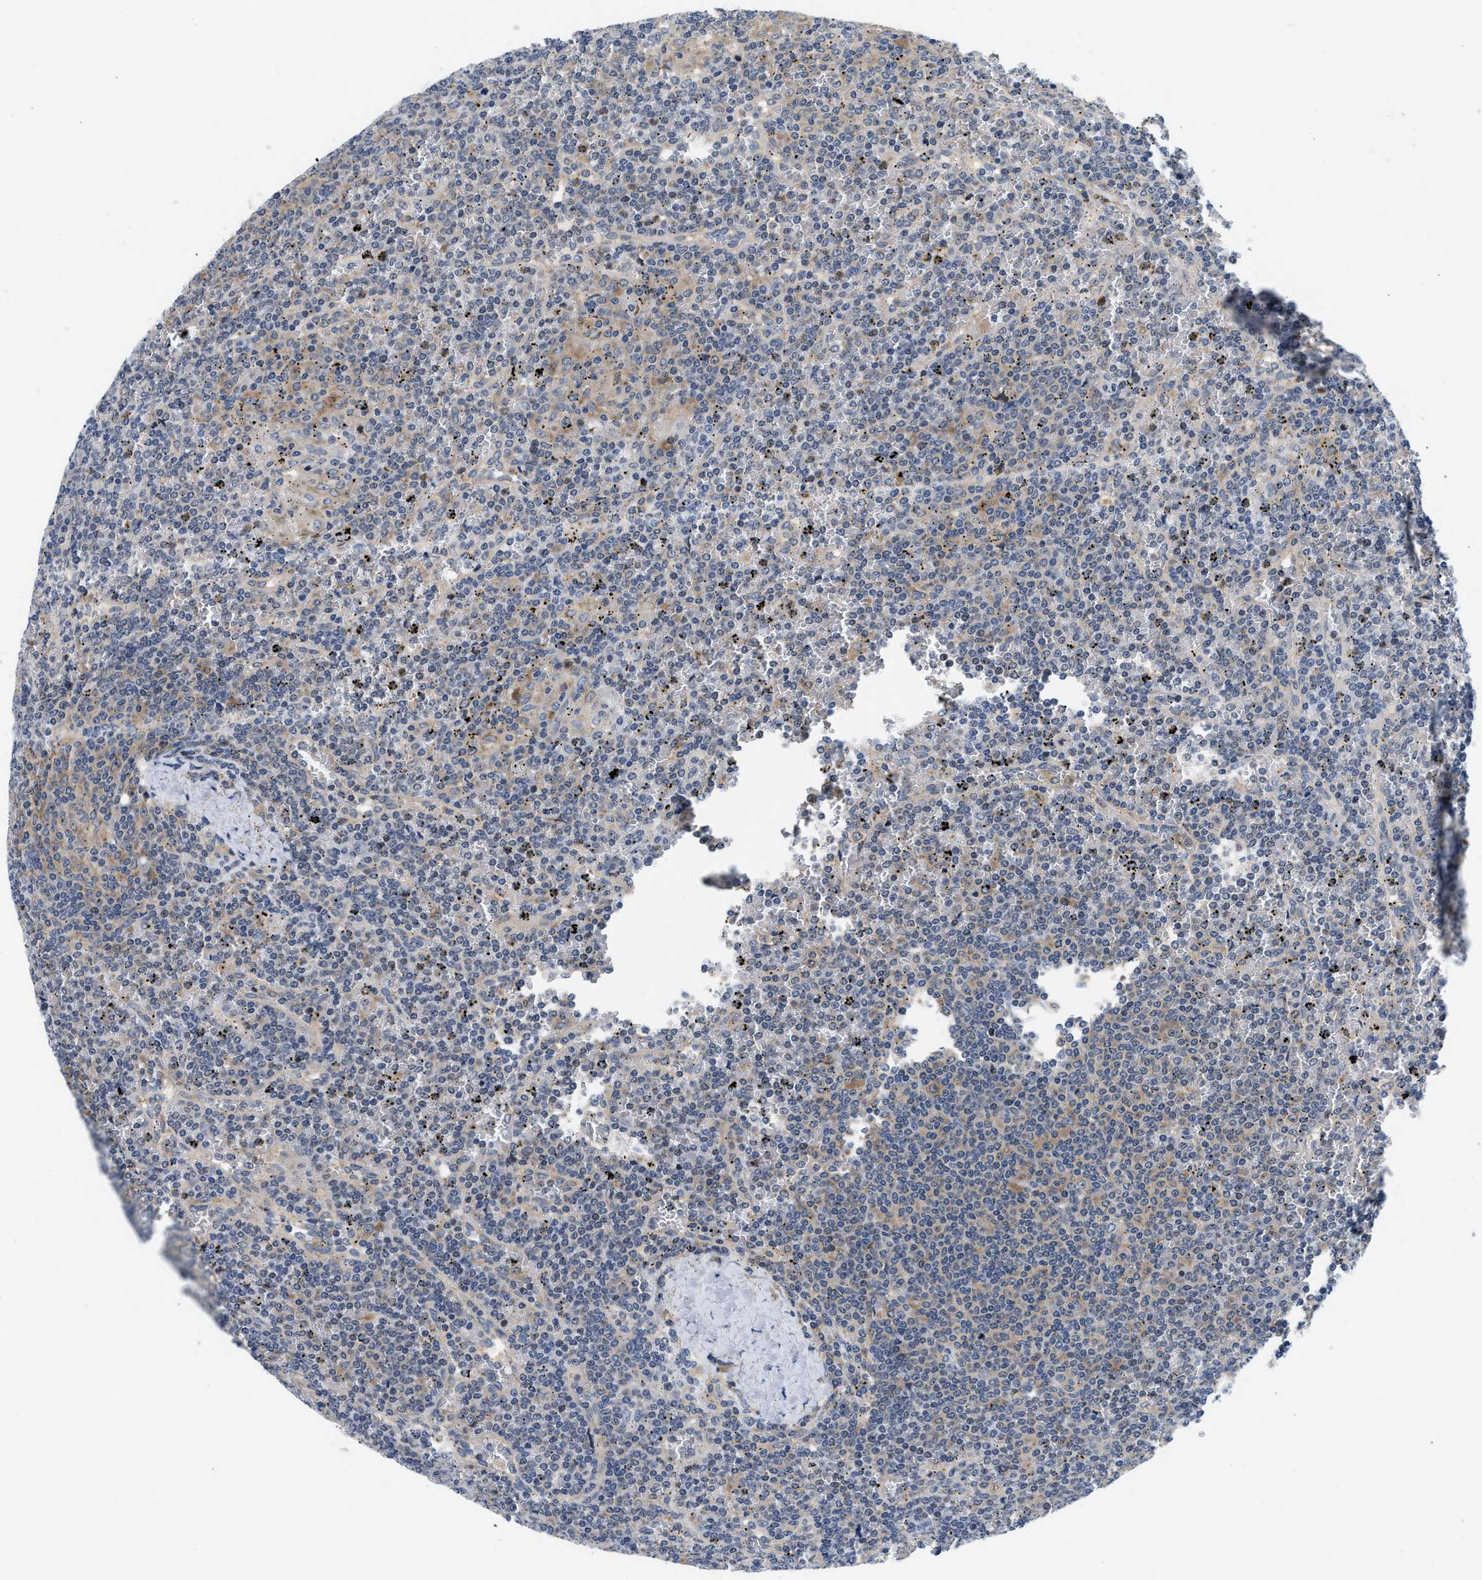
{"staining": {"intensity": "weak", "quantity": "25%-75%", "location": "cytoplasmic/membranous"}, "tissue": "lymphoma", "cell_type": "Tumor cells", "image_type": "cancer", "snomed": [{"axis": "morphology", "description": "Malignant lymphoma, non-Hodgkin's type, Low grade"}, {"axis": "topography", "description": "Spleen"}], "caption": "Immunohistochemical staining of lymphoma demonstrates weak cytoplasmic/membranous protein staining in approximately 25%-75% of tumor cells.", "gene": "IKBKE", "patient": {"sex": "female", "age": 19}}